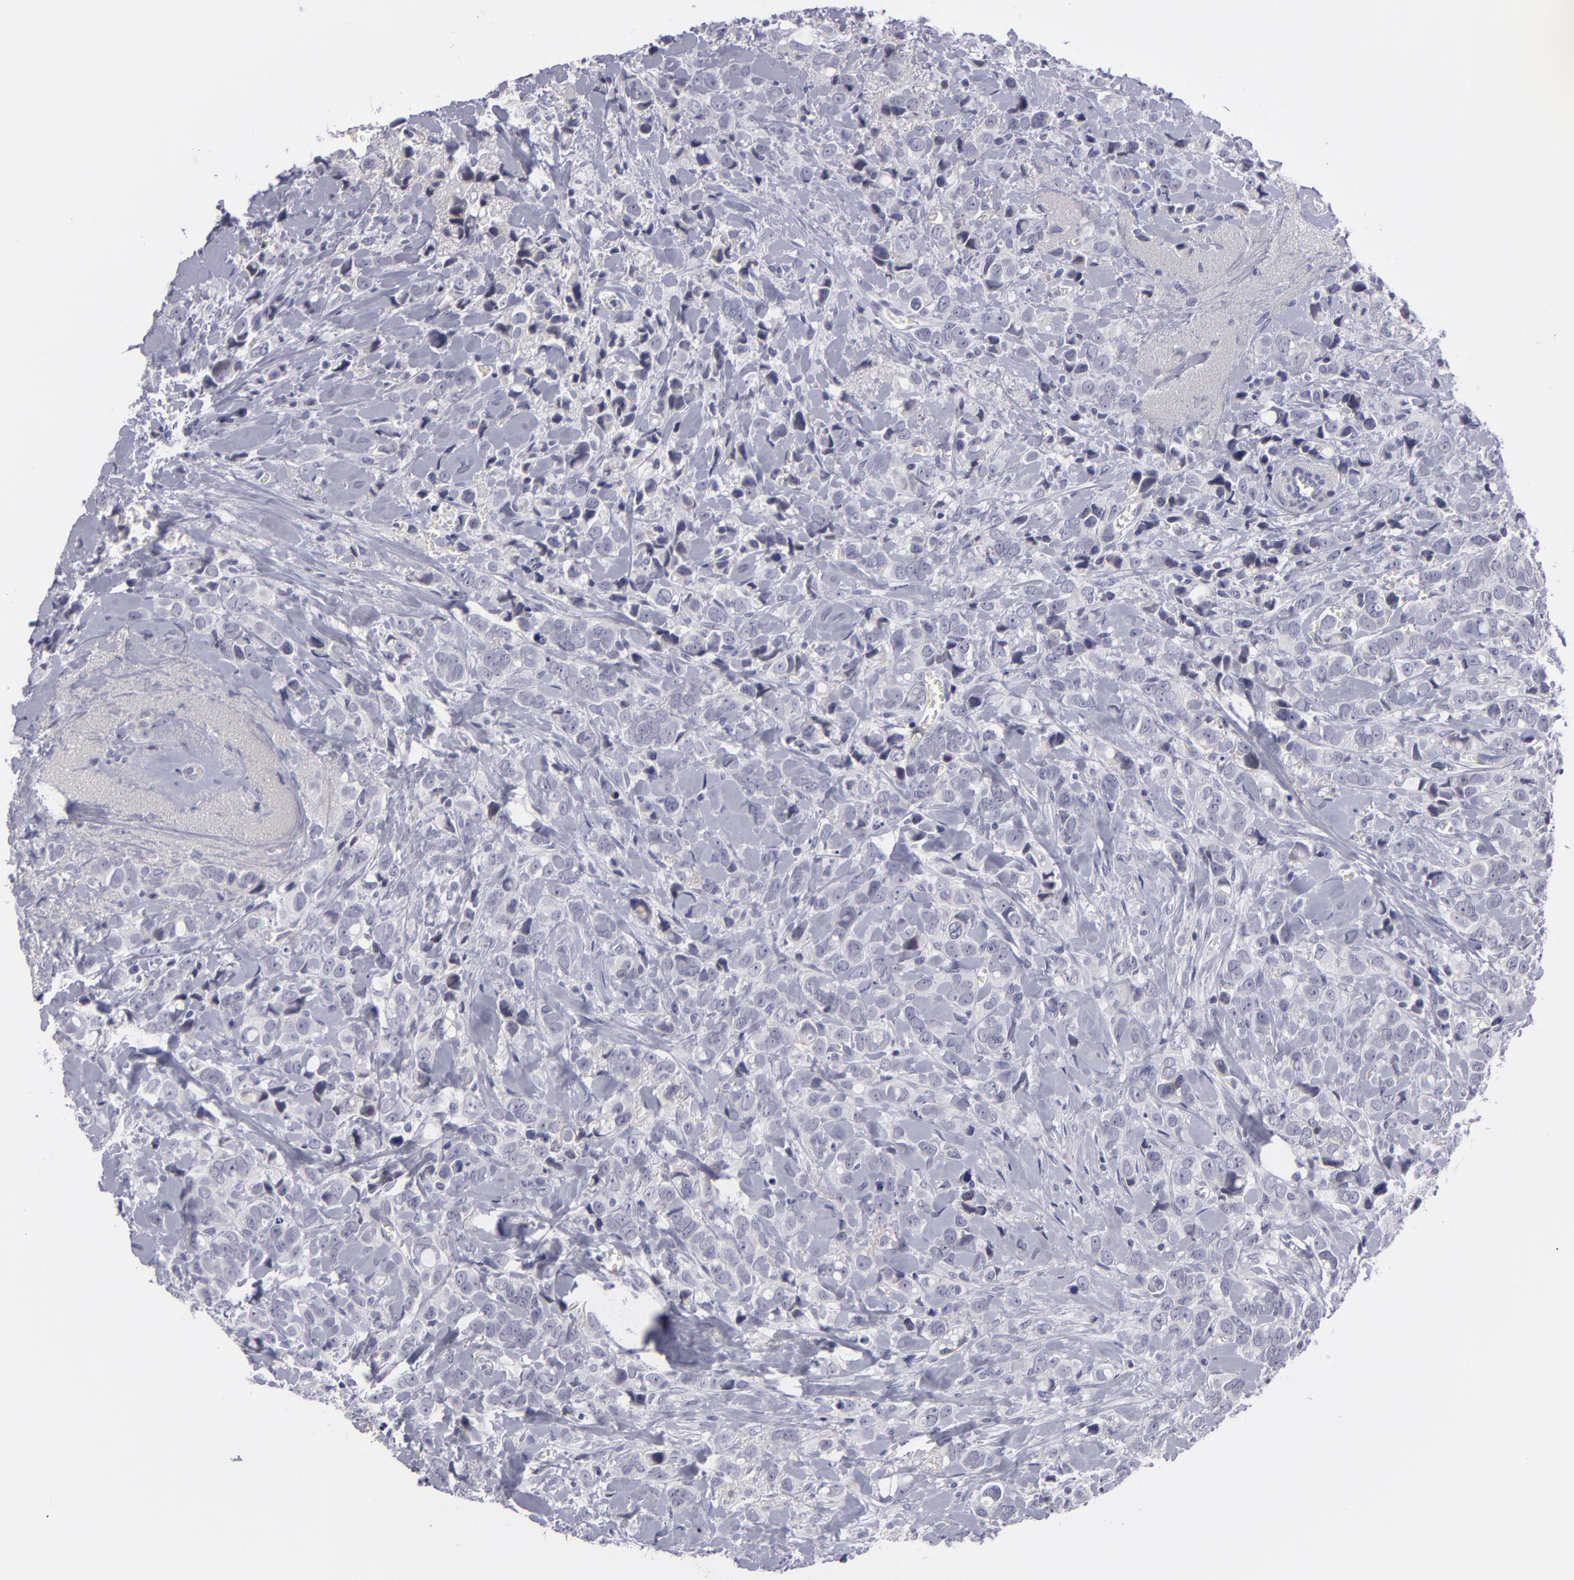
{"staining": {"intensity": "negative", "quantity": "none", "location": "none"}, "tissue": "breast cancer", "cell_type": "Tumor cells", "image_type": "cancer", "snomed": [{"axis": "morphology", "description": "Lobular carcinoma"}, {"axis": "topography", "description": "Breast"}], "caption": "Immunohistochemistry photomicrograph of breast lobular carcinoma stained for a protein (brown), which exhibits no positivity in tumor cells.", "gene": "CTNNB1", "patient": {"sex": "female", "age": 57}}